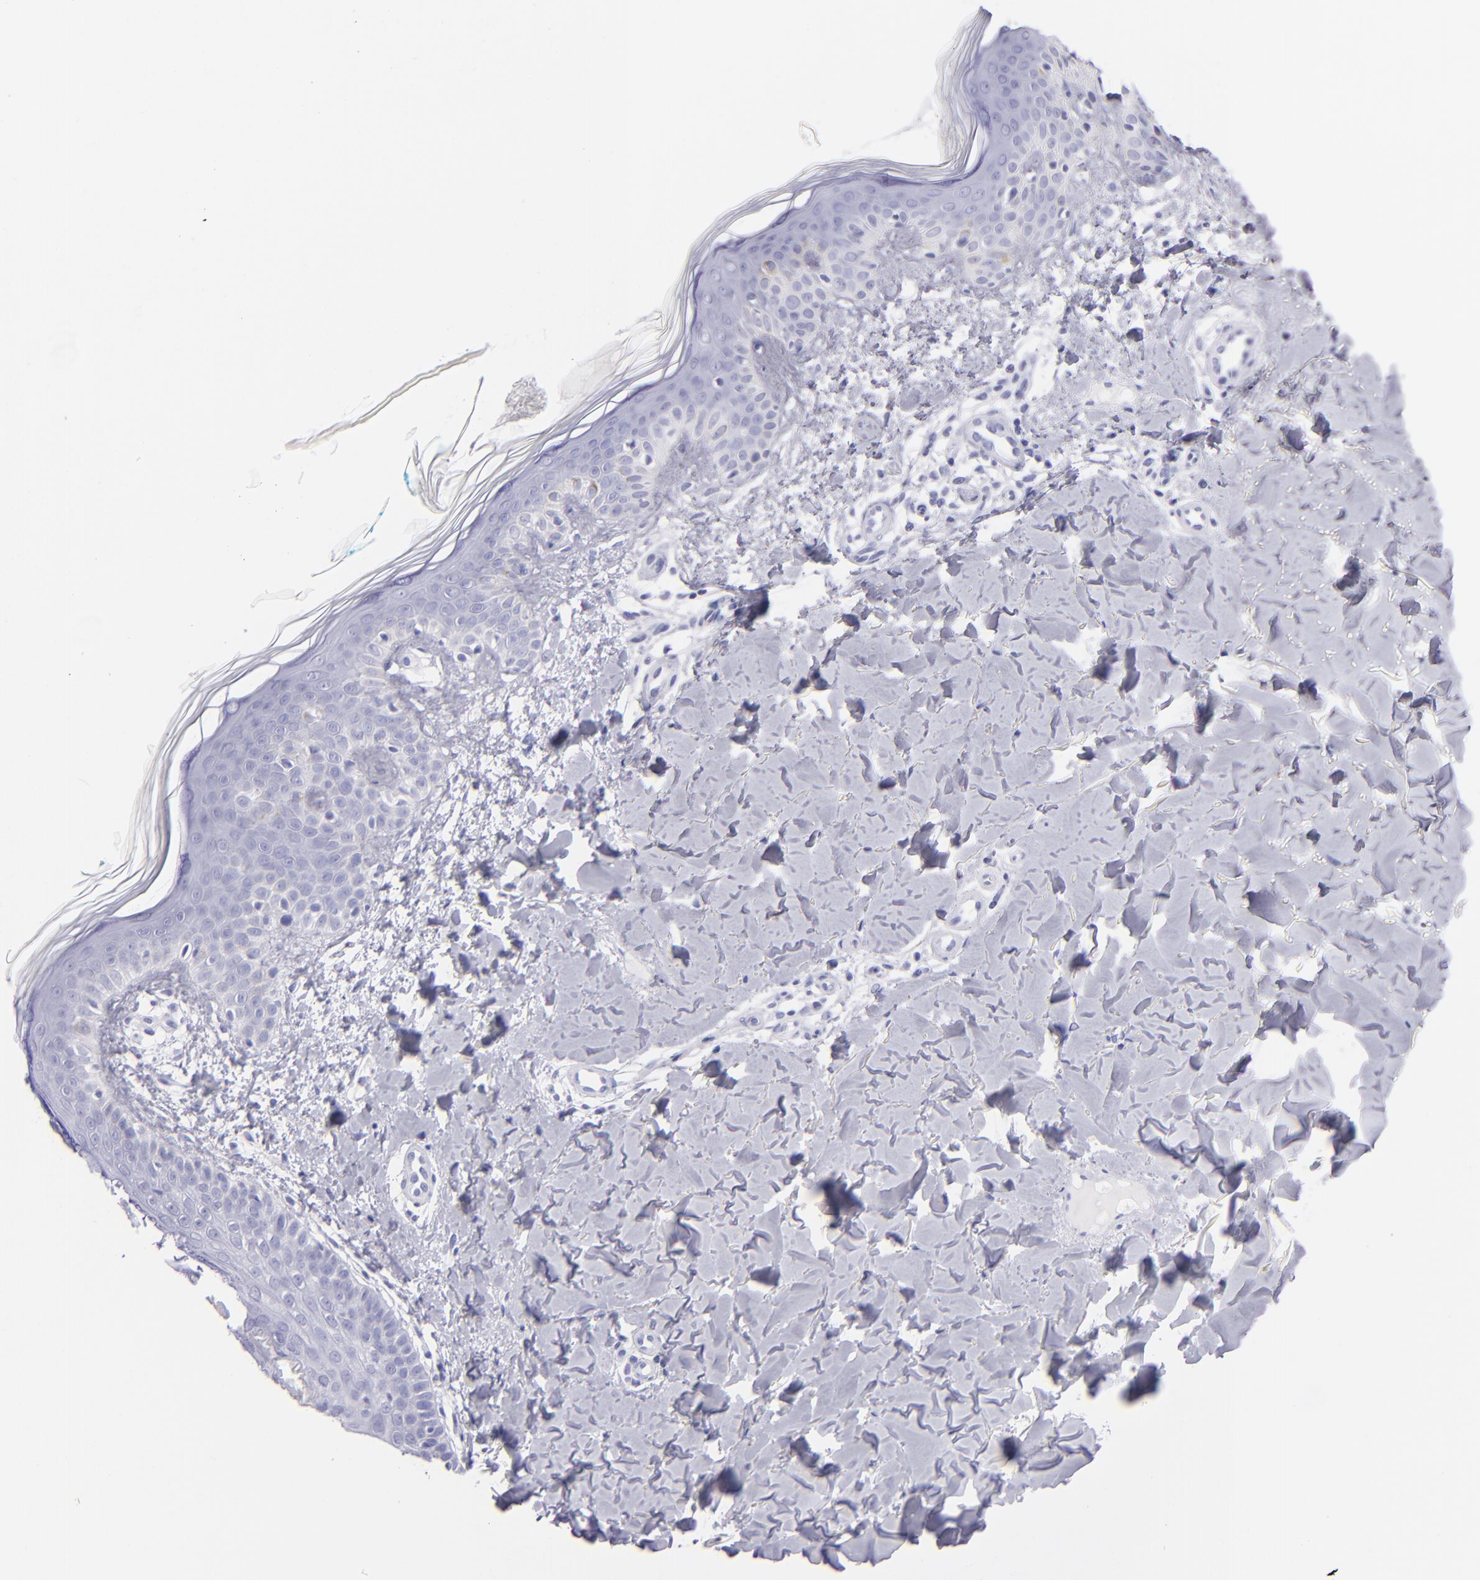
{"staining": {"intensity": "negative", "quantity": "none", "location": "none"}, "tissue": "skin", "cell_type": "Fibroblasts", "image_type": "normal", "snomed": [{"axis": "morphology", "description": "Normal tissue, NOS"}, {"axis": "topography", "description": "Skin"}], "caption": "Immunohistochemical staining of normal human skin demonstrates no significant expression in fibroblasts. (DAB immunohistochemistry, high magnification).", "gene": "PRPH", "patient": {"sex": "male", "age": 32}}